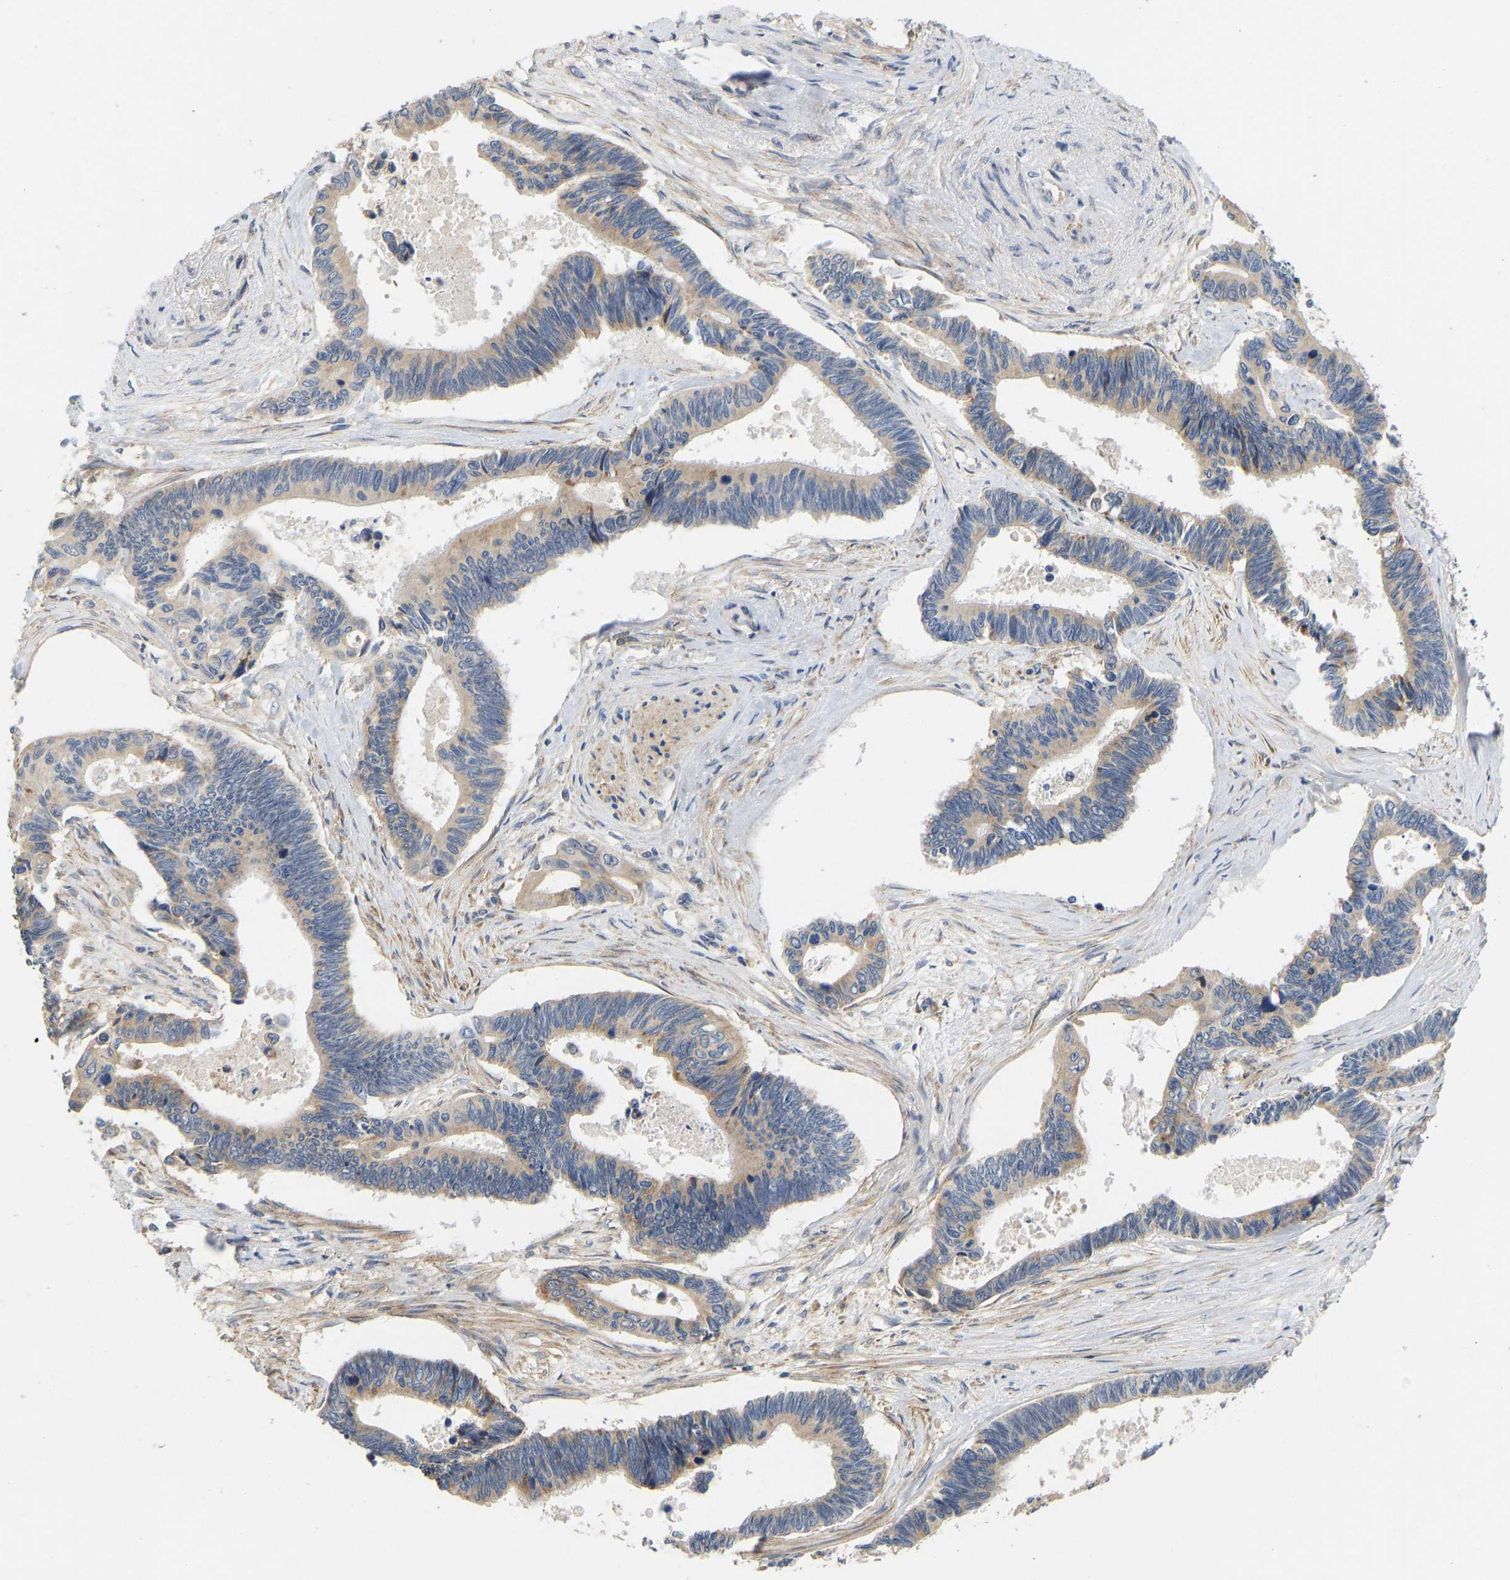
{"staining": {"intensity": "weak", "quantity": ">75%", "location": "cytoplasmic/membranous"}, "tissue": "pancreatic cancer", "cell_type": "Tumor cells", "image_type": "cancer", "snomed": [{"axis": "morphology", "description": "Adenocarcinoma, NOS"}, {"axis": "topography", "description": "Pancreas"}], "caption": "Weak cytoplasmic/membranous positivity for a protein is appreciated in about >75% of tumor cells of pancreatic adenocarcinoma using immunohistochemistry (IHC).", "gene": "HACD2", "patient": {"sex": "female", "age": 70}}